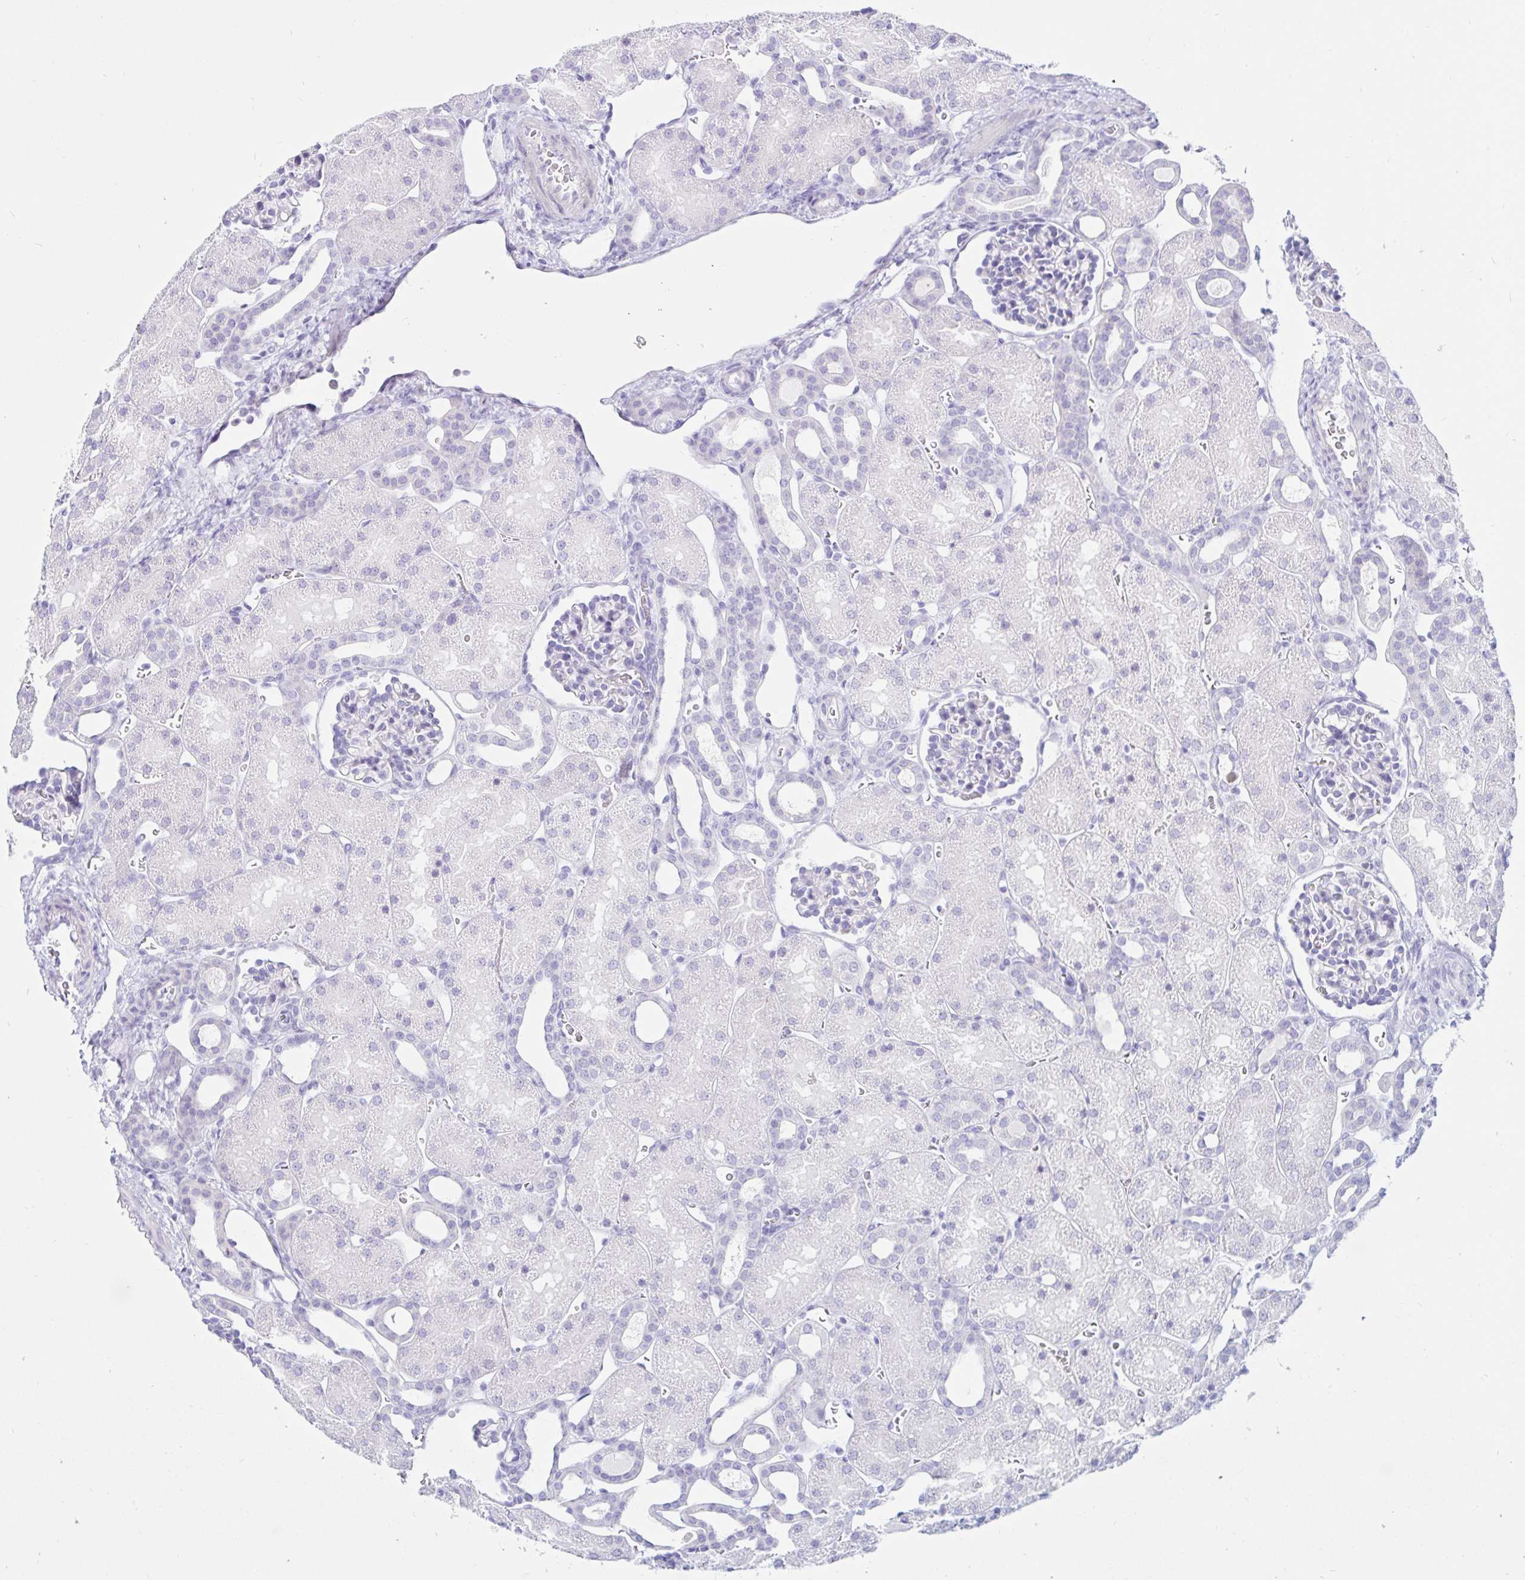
{"staining": {"intensity": "negative", "quantity": "none", "location": "none"}, "tissue": "kidney", "cell_type": "Cells in glomeruli", "image_type": "normal", "snomed": [{"axis": "morphology", "description": "Normal tissue, NOS"}, {"axis": "topography", "description": "Kidney"}], "caption": "IHC of unremarkable kidney shows no expression in cells in glomeruli. The staining was performed using DAB to visualize the protein expression in brown, while the nuclei were stained in blue with hematoxylin (Magnification: 20x).", "gene": "BEST1", "patient": {"sex": "male", "age": 2}}